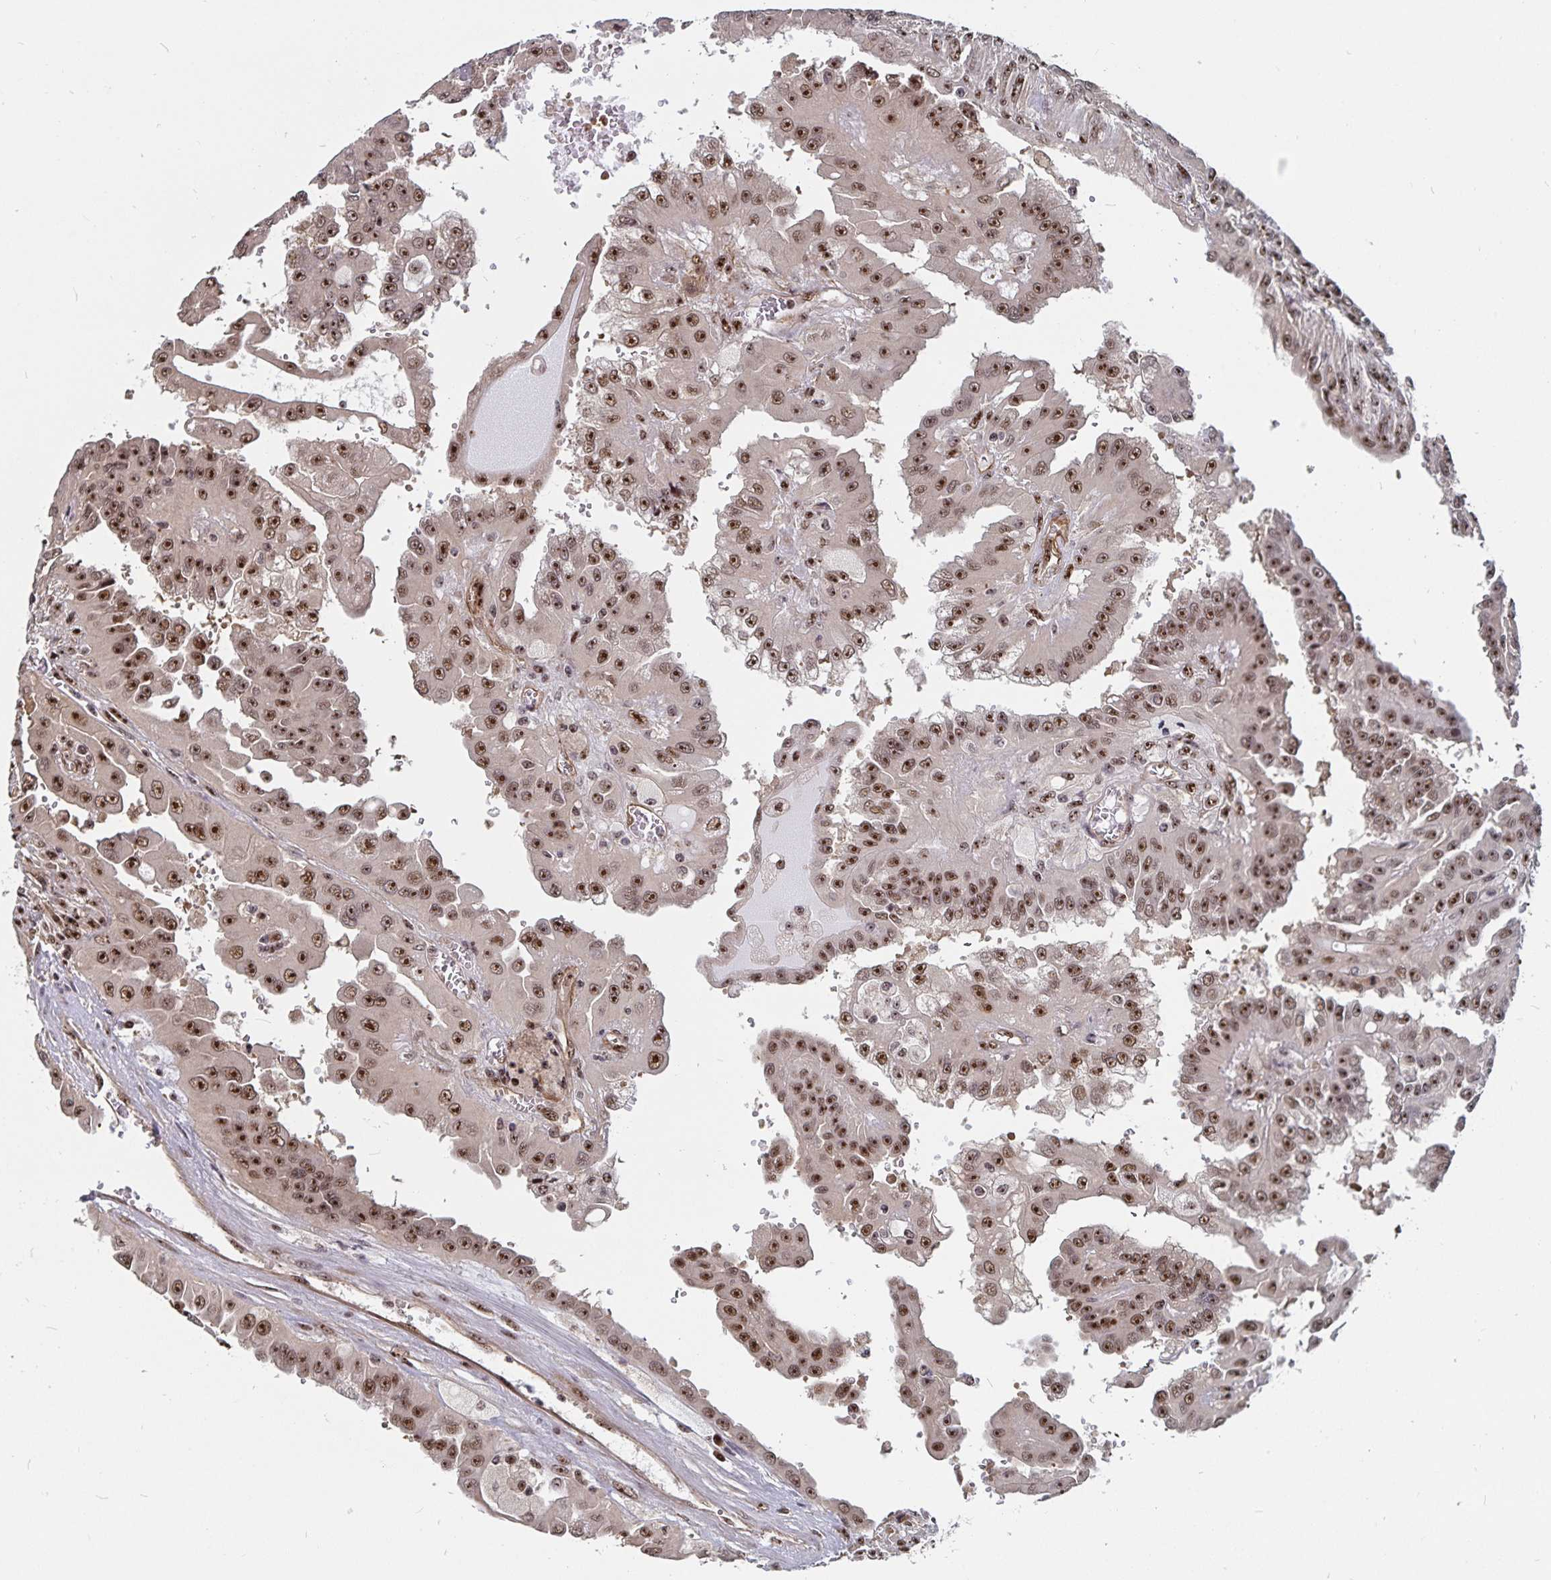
{"staining": {"intensity": "moderate", "quantity": ">75%", "location": "nuclear"}, "tissue": "renal cancer", "cell_type": "Tumor cells", "image_type": "cancer", "snomed": [{"axis": "morphology", "description": "Adenocarcinoma, NOS"}, {"axis": "topography", "description": "Kidney"}], "caption": "Tumor cells show medium levels of moderate nuclear positivity in approximately >75% of cells in human renal cancer.", "gene": "LAS1L", "patient": {"sex": "male", "age": 58}}